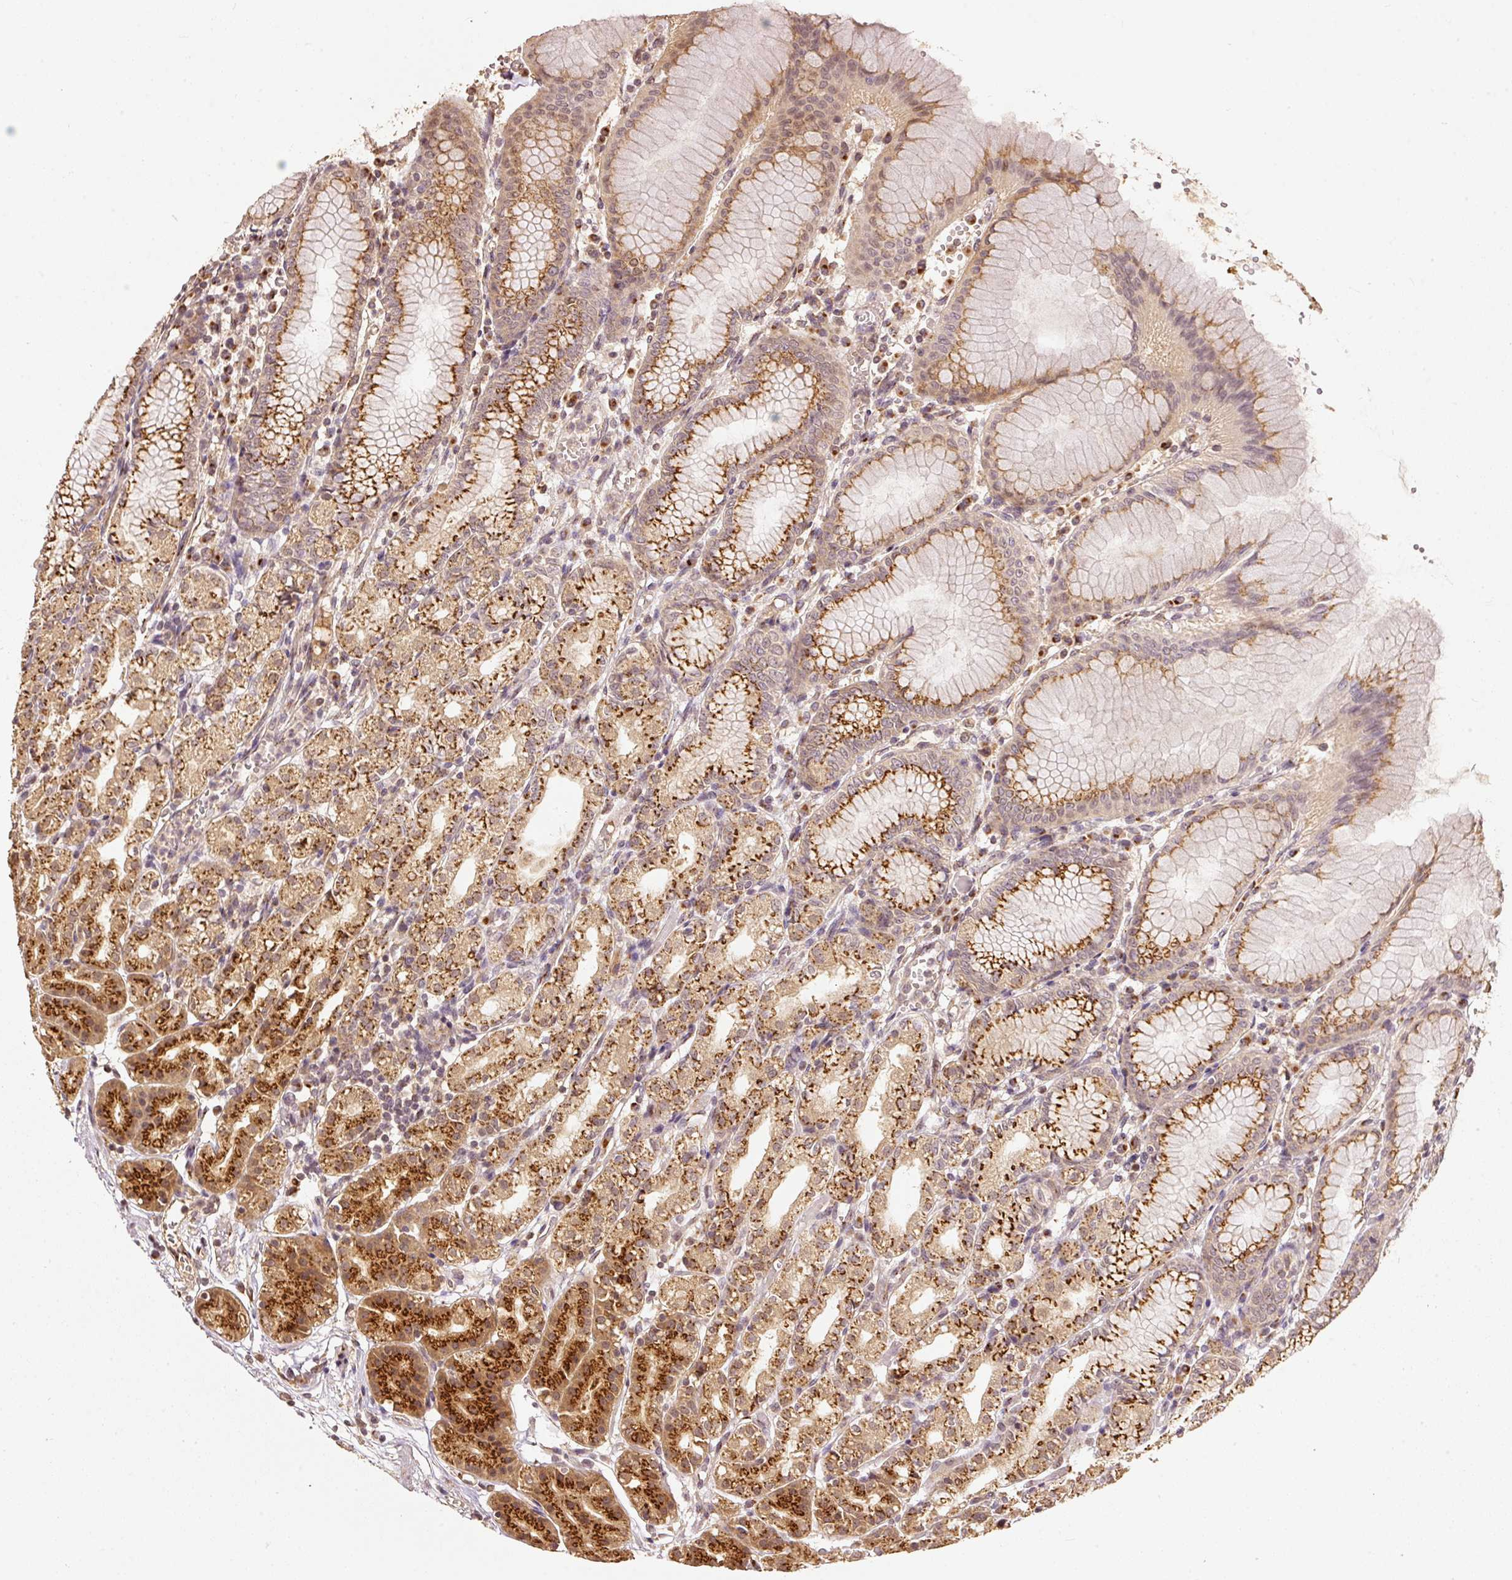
{"staining": {"intensity": "strong", "quantity": ">75%", "location": "cytoplasmic/membranous"}, "tissue": "stomach", "cell_type": "Glandular cells", "image_type": "normal", "snomed": [{"axis": "morphology", "description": "Normal tissue, NOS"}, {"axis": "topography", "description": "Stomach"}], "caption": "Stomach stained with a brown dye reveals strong cytoplasmic/membranous positive positivity in approximately >75% of glandular cells.", "gene": "FUT8", "patient": {"sex": "female", "age": 57}}